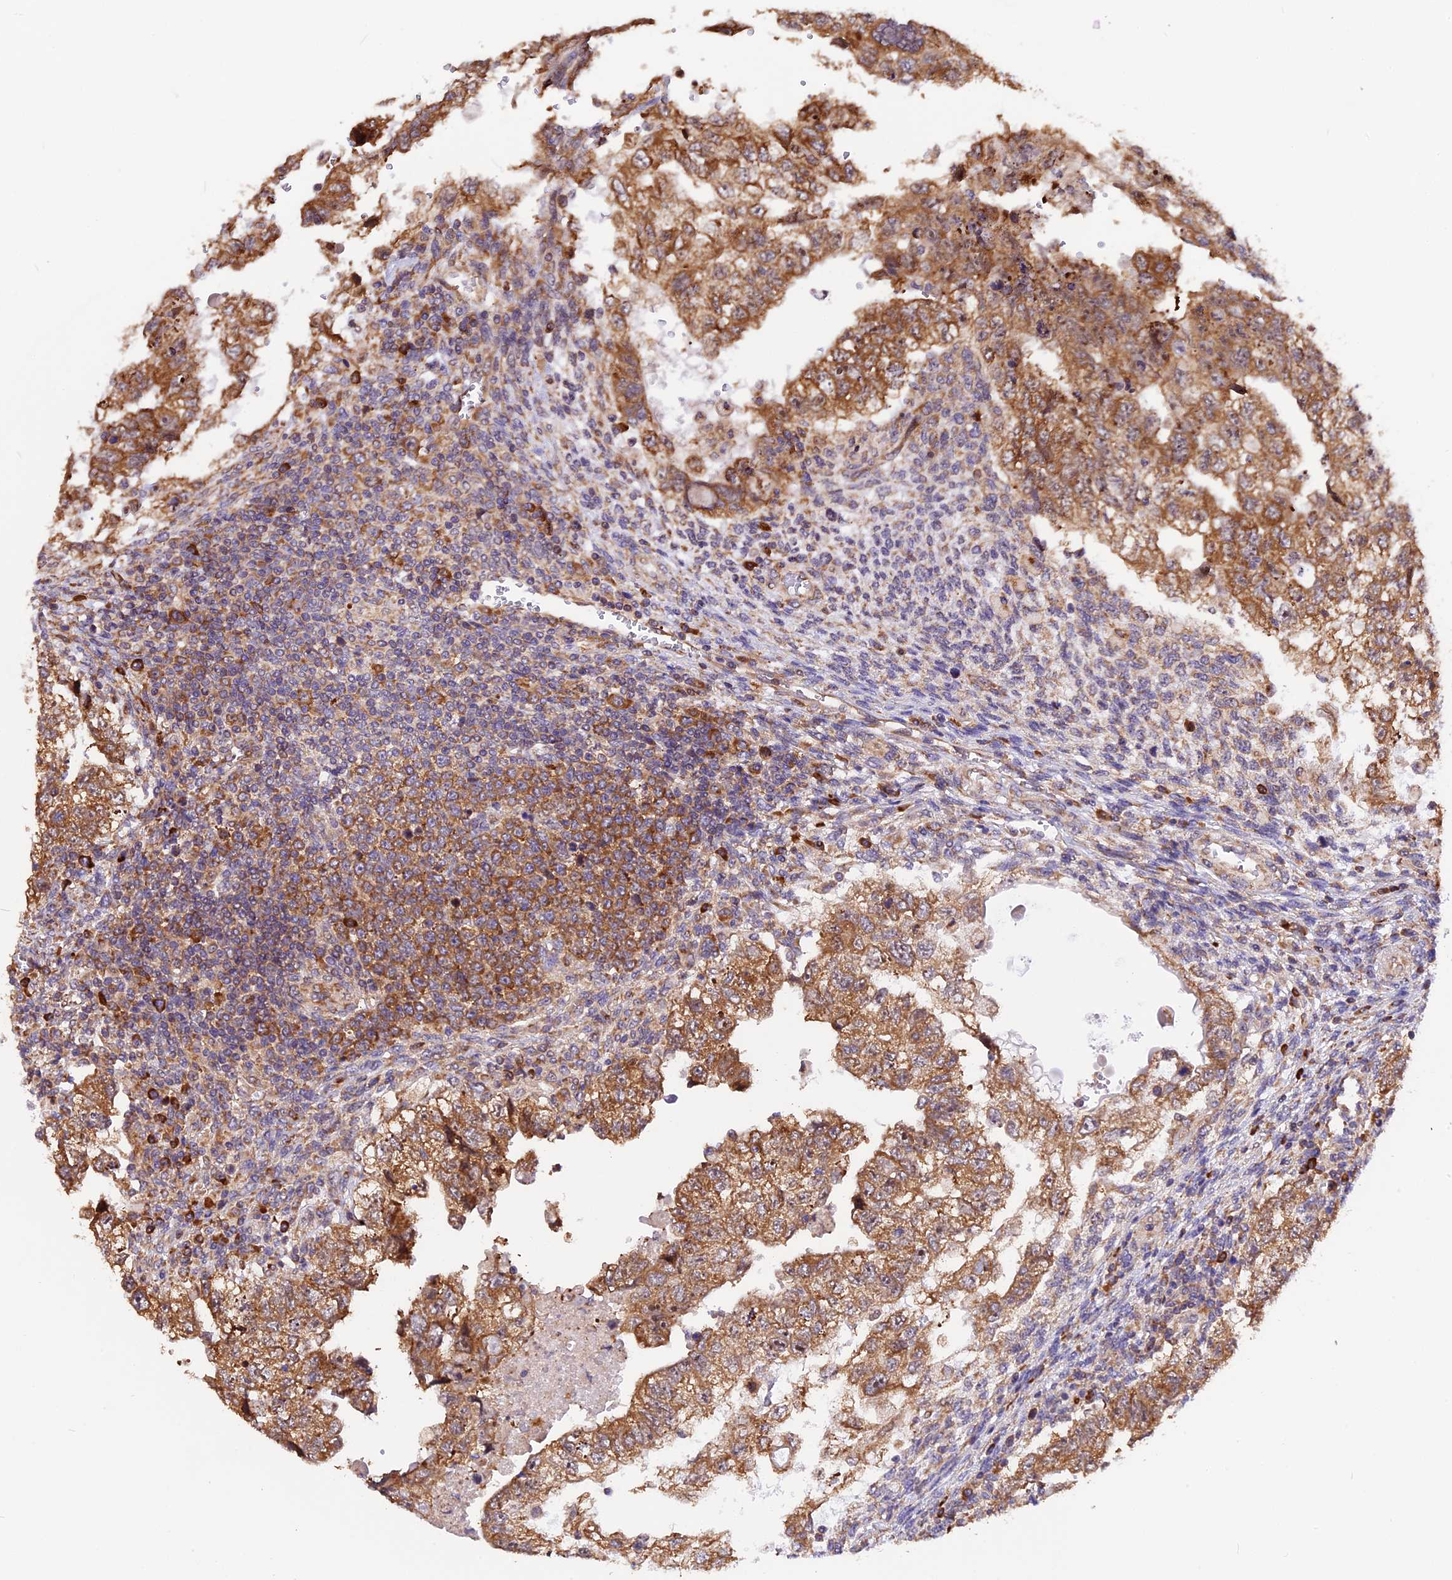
{"staining": {"intensity": "moderate", "quantity": ">75%", "location": "cytoplasmic/membranous"}, "tissue": "testis cancer", "cell_type": "Tumor cells", "image_type": "cancer", "snomed": [{"axis": "morphology", "description": "Carcinoma, Embryonal, NOS"}, {"axis": "topography", "description": "Testis"}], "caption": "This micrograph displays testis cancer (embryonal carcinoma) stained with immunohistochemistry (IHC) to label a protein in brown. The cytoplasmic/membranous of tumor cells show moderate positivity for the protein. Nuclei are counter-stained blue.", "gene": "GNPTAB", "patient": {"sex": "male", "age": 36}}